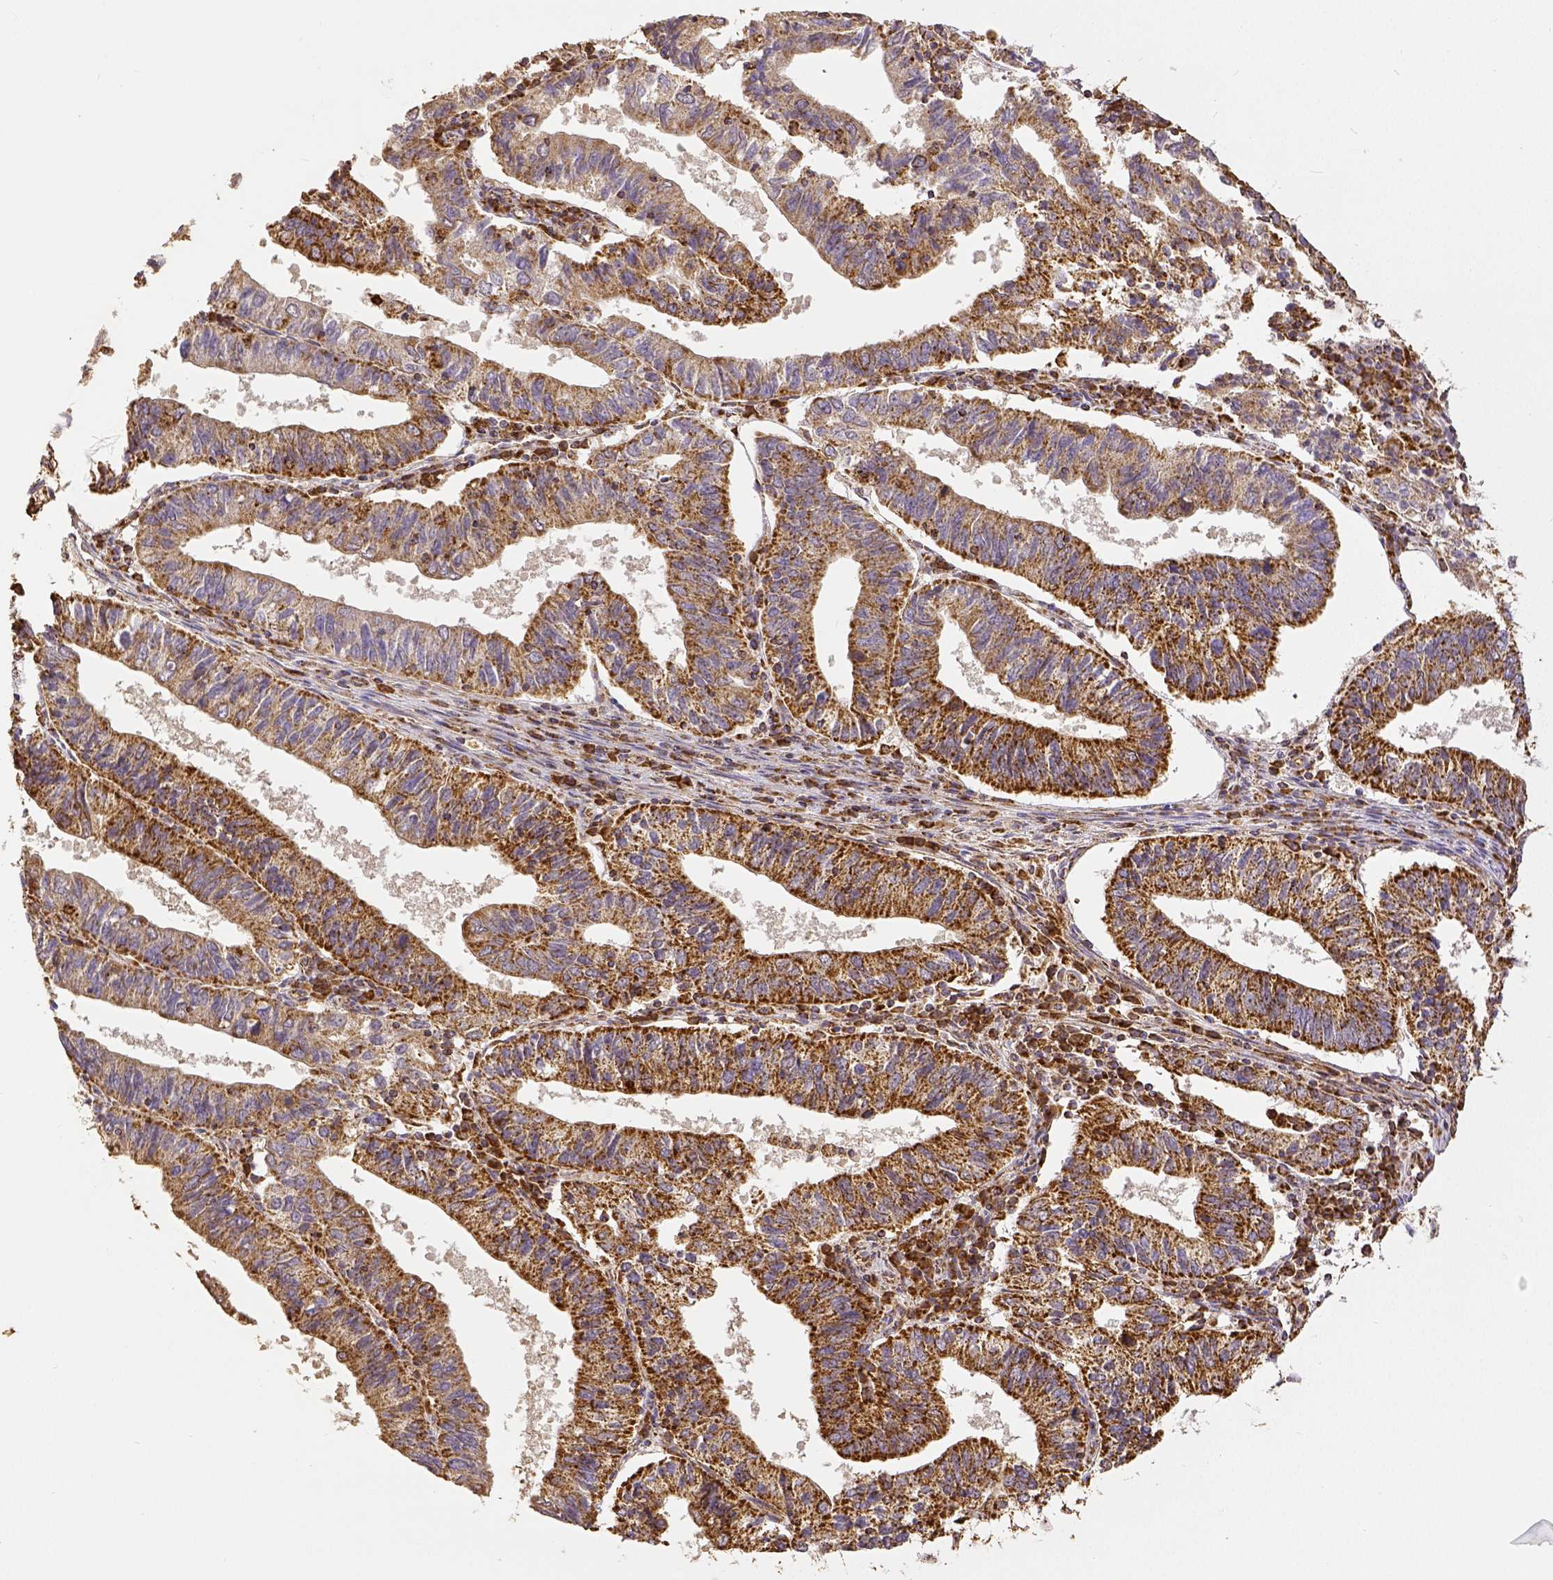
{"staining": {"intensity": "strong", "quantity": ">75%", "location": "cytoplasmic/membranous"}, "tissue": "endometrial cancer", "cell_type": "Tumor cells", "image_type": "cancer", "snomed": [{"axis": "morphology", "description": "Adenocarcinoma, NOS"}, {"axis": "topography", "description": "Endometrium"}], "caption": "Endometrial cancer stained with DAB (3,3'-diaminobenzidine) IHC reveals high levels of strong cytoplasmic/membranous expression in about >75% of tumor cells.", "gene": "SDHB", "patient": {"sex": "female", "age": 82}}